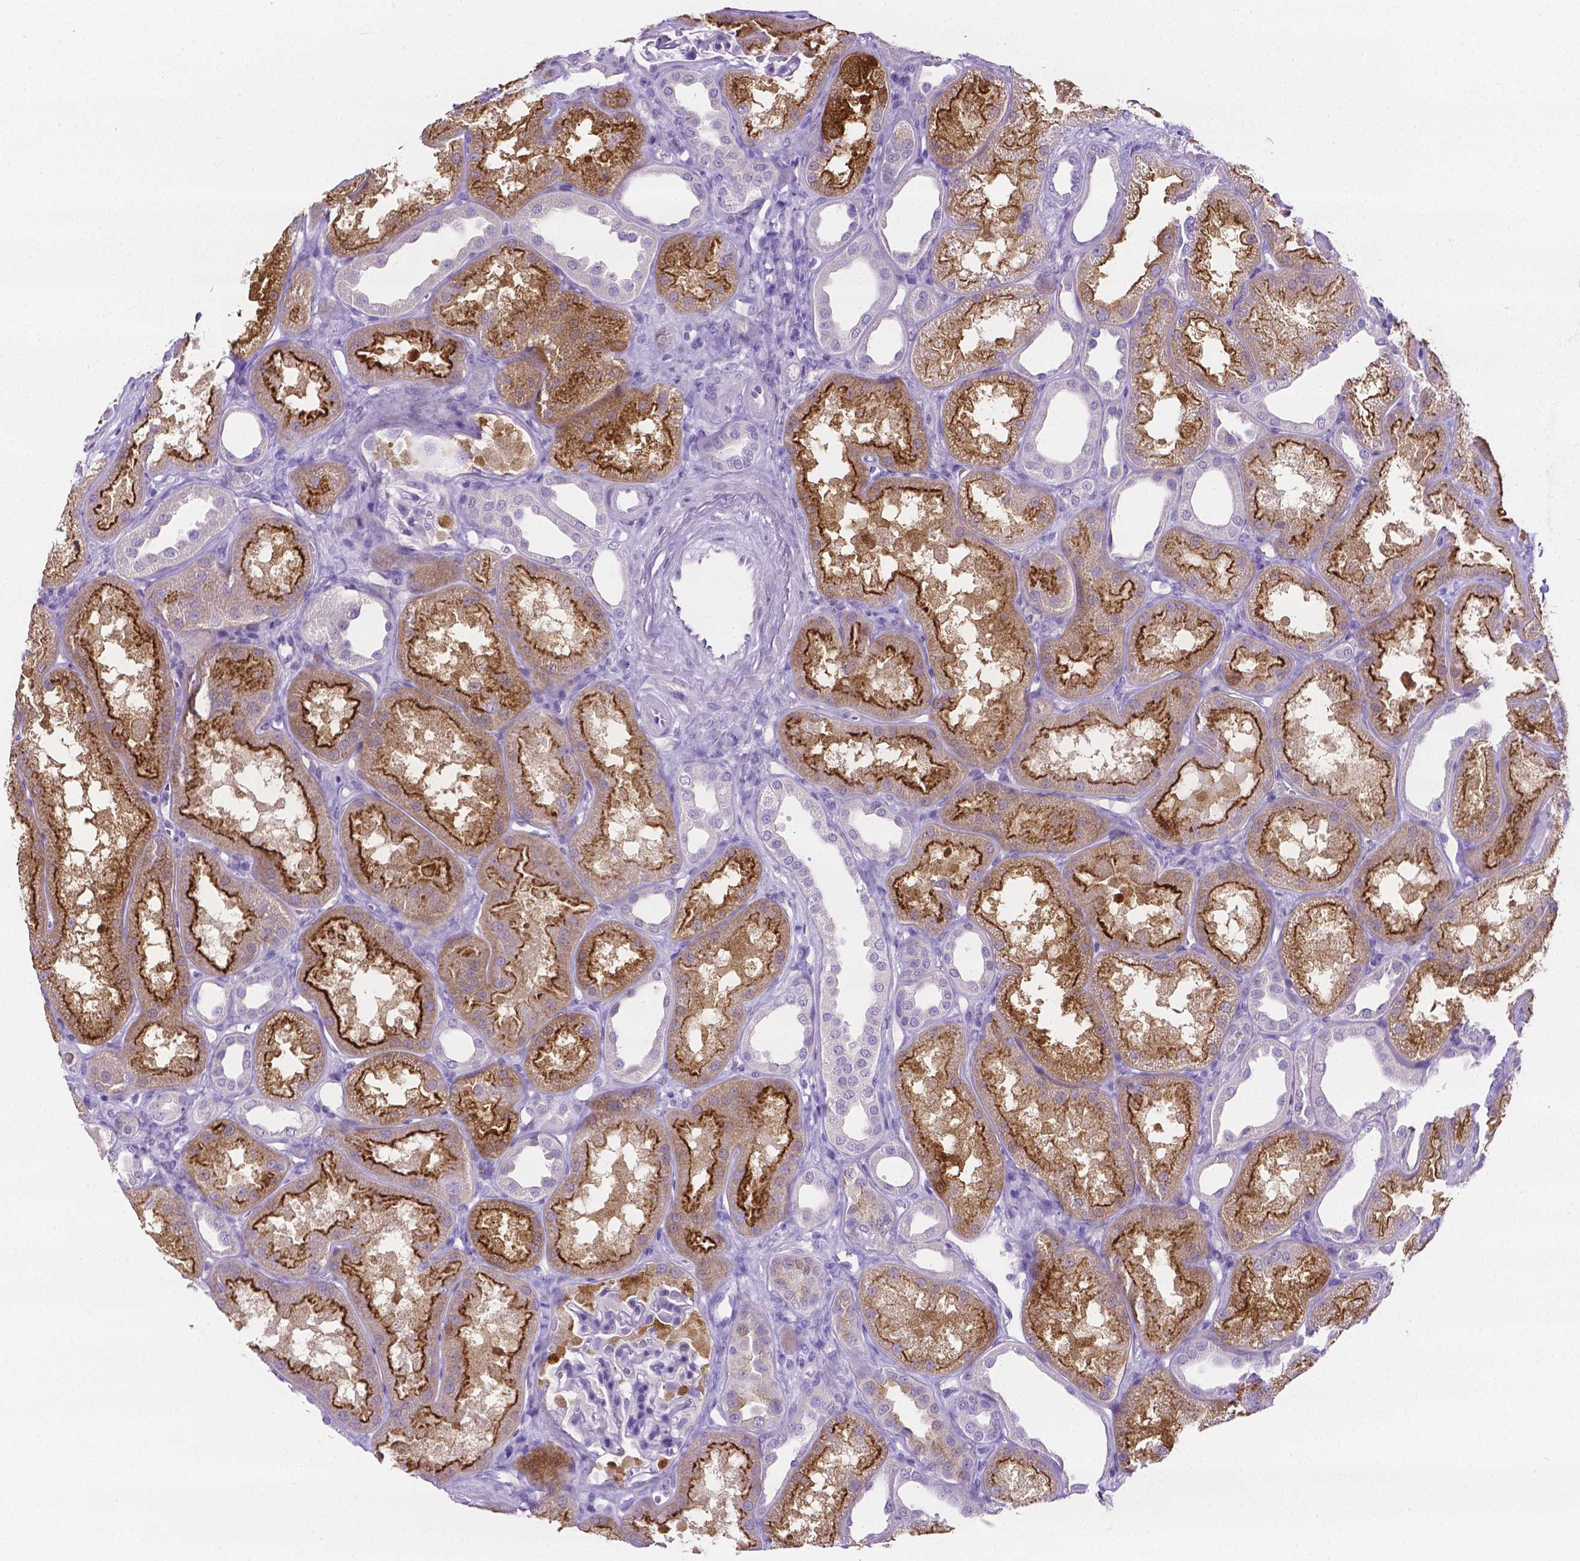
{"staining": {"intensity": "negative", "quantity": "none", "location": "none"}, "tissue": "kidney", "cell_type": "Cells in glomeruli", "image_type": "normal", "snomed": [{"axis": "morphology", "description": "Normal tissue, NOS"}, {"axis": "topography", "description": "Kidney"}], "caption": "DAB (3,3'-diaminobenzidine) immunohistochemical staining of unremarkable human kidney shows no significant positivity in cells in glomeruli. The staining was performed using DAB (3,3'-diaminobenzidine) to visualize the protein expression in brown, while the nuclei were stained in blue with hematoxylin (Magnification: 20x).", "gene": "SLC22A2", "patient": {"sex": "male", "age": 61}}